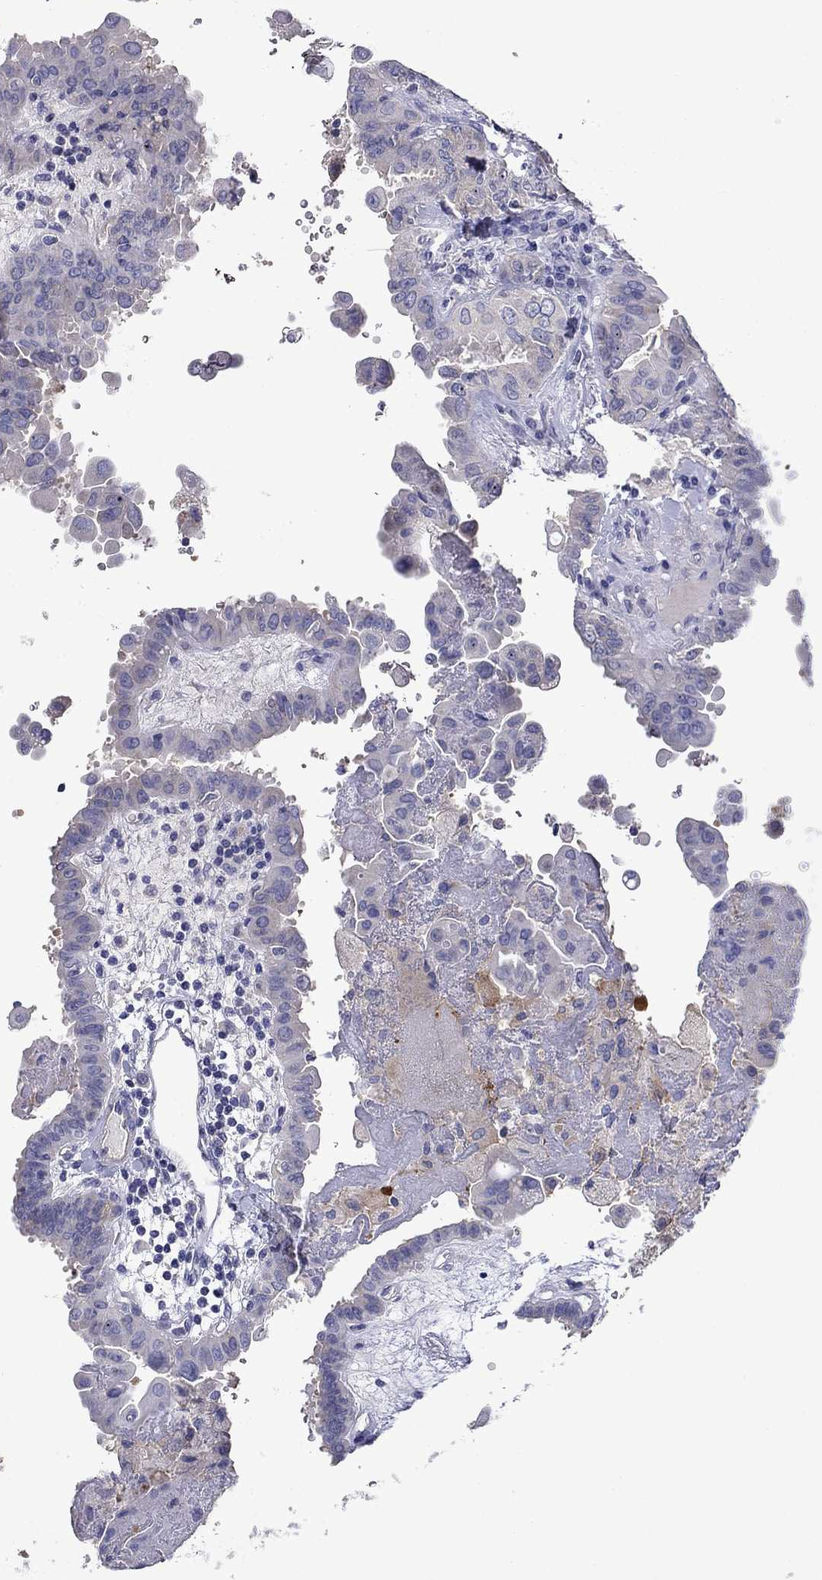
{"staining": {"intensity": "negative", "quantity": "none", "location": "none"}, "tissue": "thyroid cancer", "cell_type": "Tumor cells", "image_type": "cancer", "snomed": [{"axis": "morphology", "description": "Papillary adenocarcinoma, NOS"}, {"axis": "topography", "description": "Thyroid gland"}], "caption": "An immunohistochemistry photomicrograph of thyroid cancer (papillary adenocarcinoma) is shown. There is no staining in tumor cells of thyroid cancer (papillary adenocarcinoma). The staining is performed using DAB brown chromogen with nuclei counter-stained in using hematoxylin.", "gene": "CNDP1", "patient": {"sex": "female", "age": 37}}